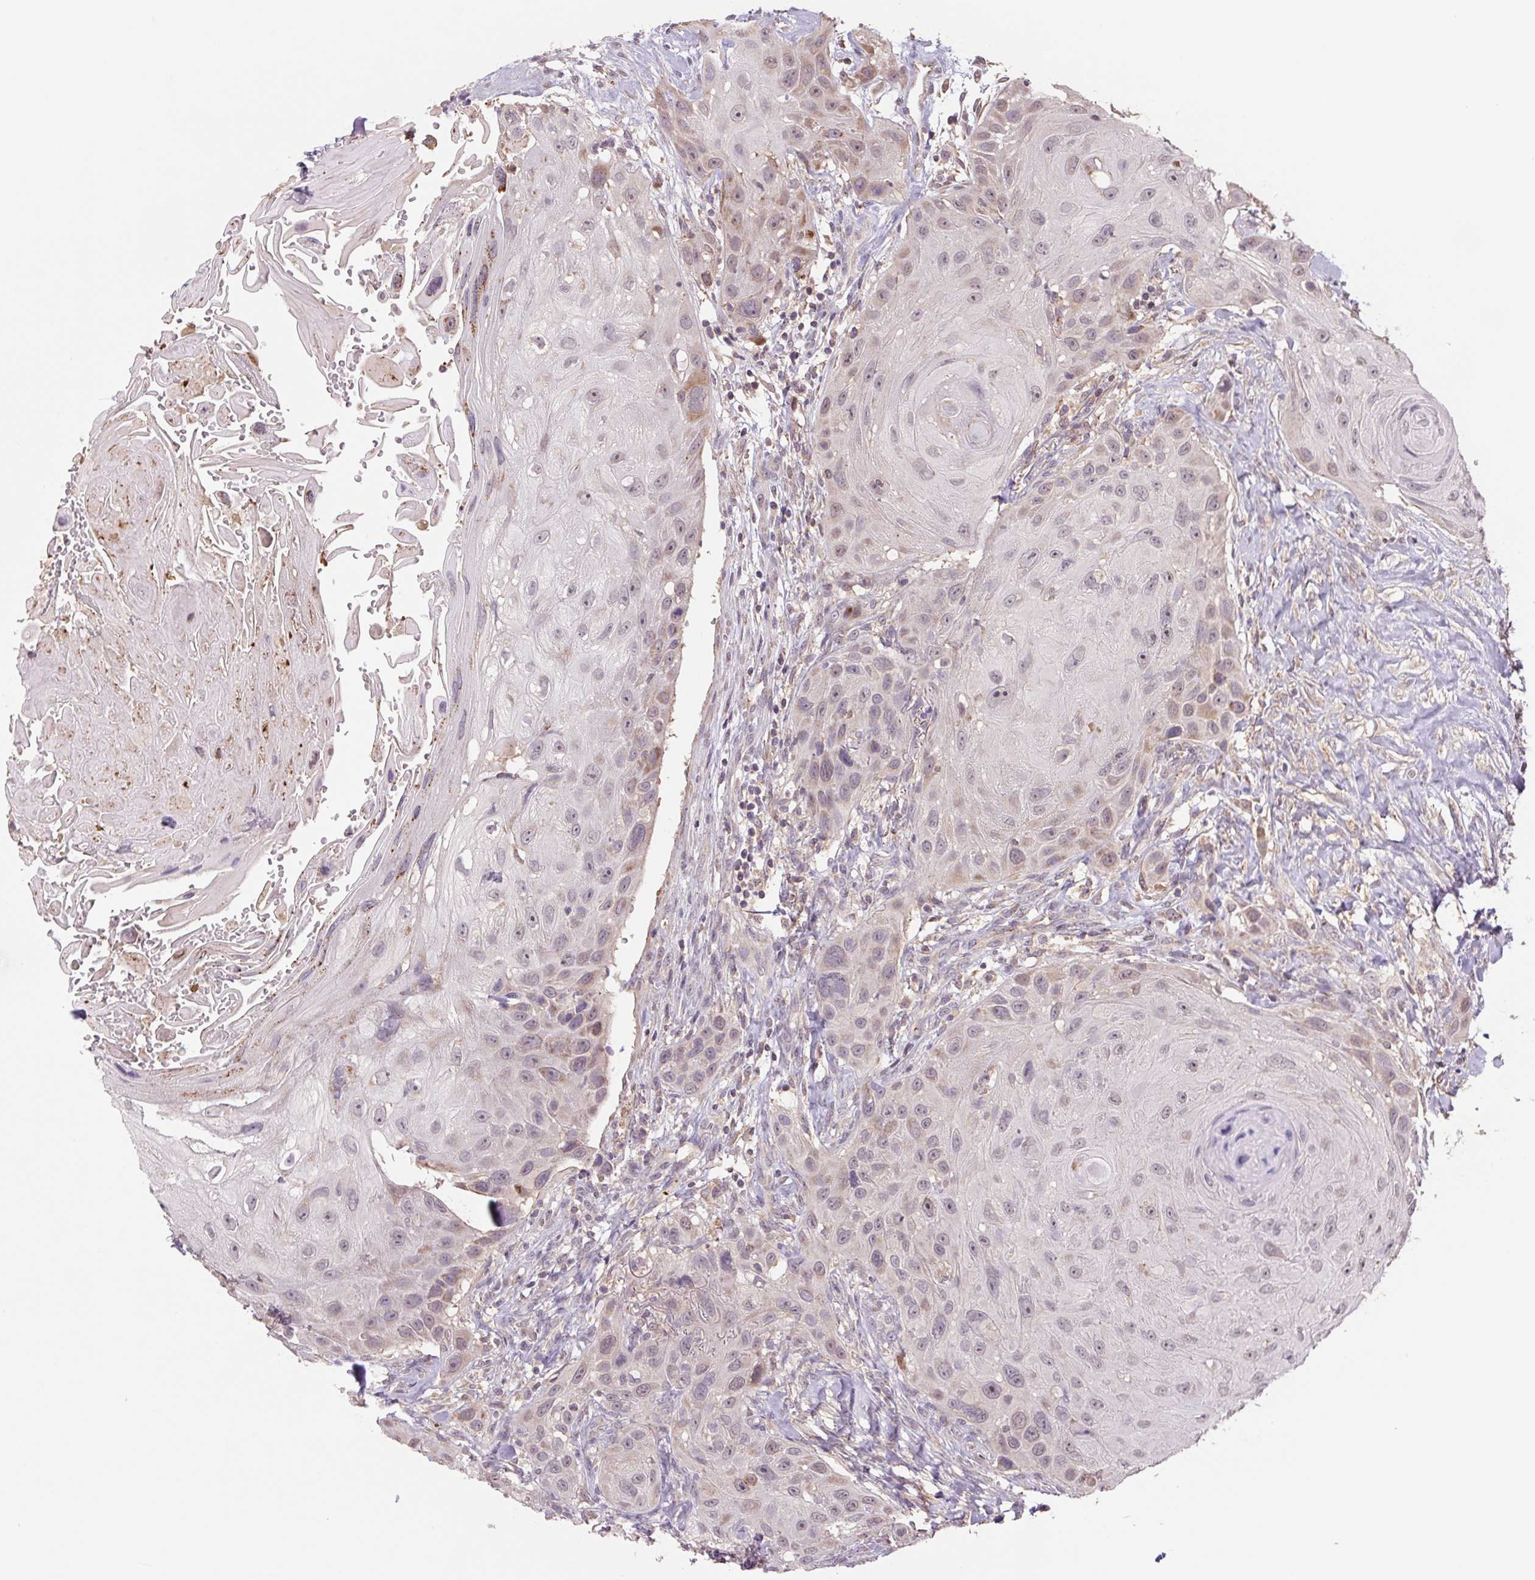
{"staining": {"intensity": "weak", "quantity": "<25%", "location": "cytoplasmic/membranous"}, "tissue": "head and neck cancer", "cell_type": "Tumor cells", "image_type": "cancer", "snomed": [{"axis": "morphology", "description": "Squamous cell carcinoma, NOS"}, {"axis": "topography", "description": "Head-Neck"}], "caption": "Head and neck cancer was stained to show a protein in brown. There is no significant expression in tumor cells.", "gene": "TMEM160", "patient": {"sex": "male", "age": 81}}